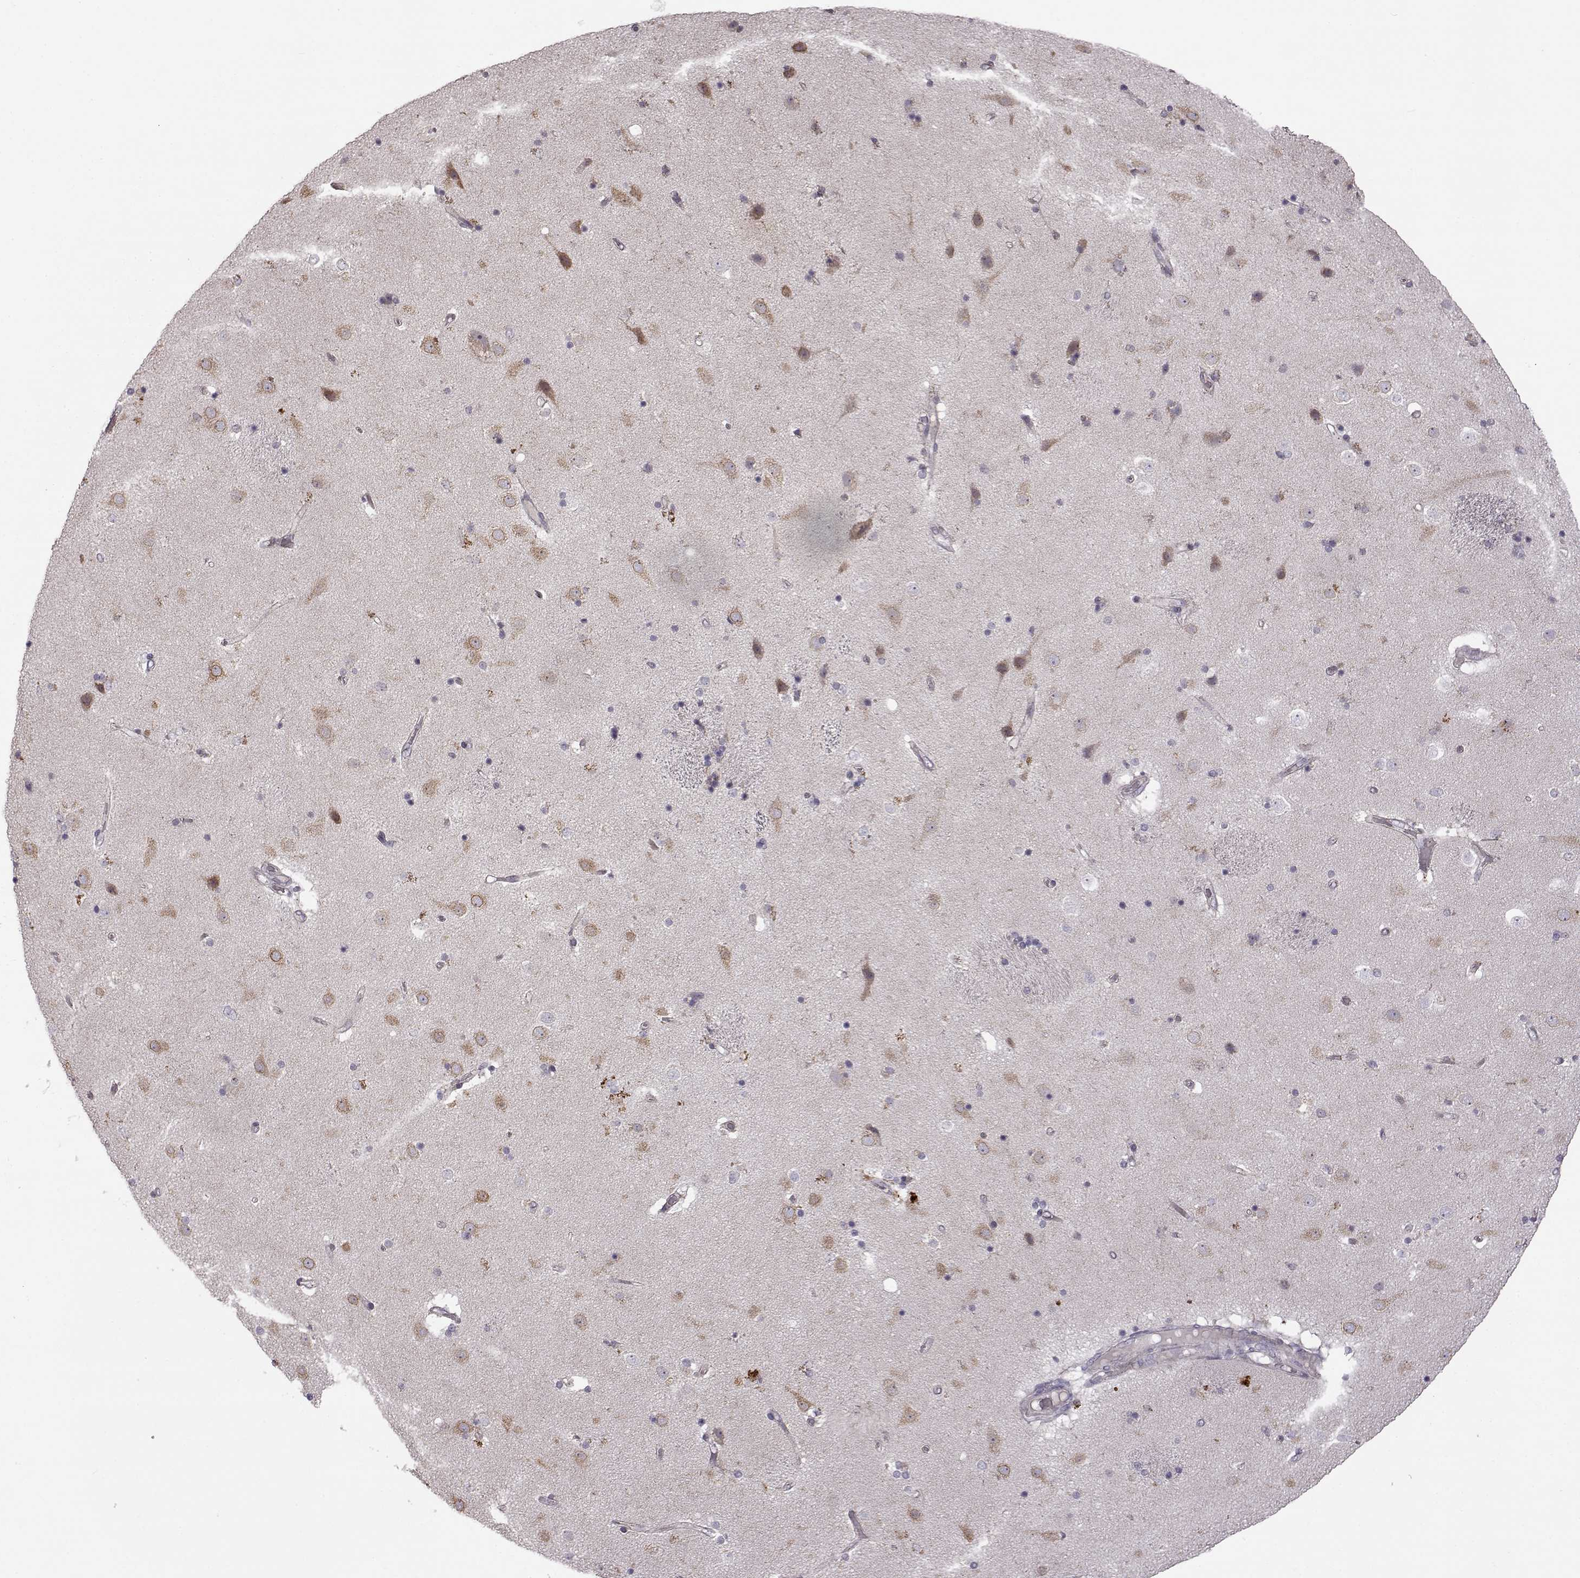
{"staining": {"intensity": "negative", "quantity": "none", "location": "none"}, "tissue": "caudate", "cell_type": "Glial cells", "image_type": "normal", "snomed": [{"axis": "morphology", "description": "Normal tissue, NOS"}, {"axis": "topography", "description": "Lateral ventricle wall"}], "caption": "Immunohistochemical staining of benign caudate shows no significant expression in glial cells. (IHC, brightfield microscopy, high magnification).", "gene": "B3GNT6", "patient": {"sex": "female", "age": 71}}